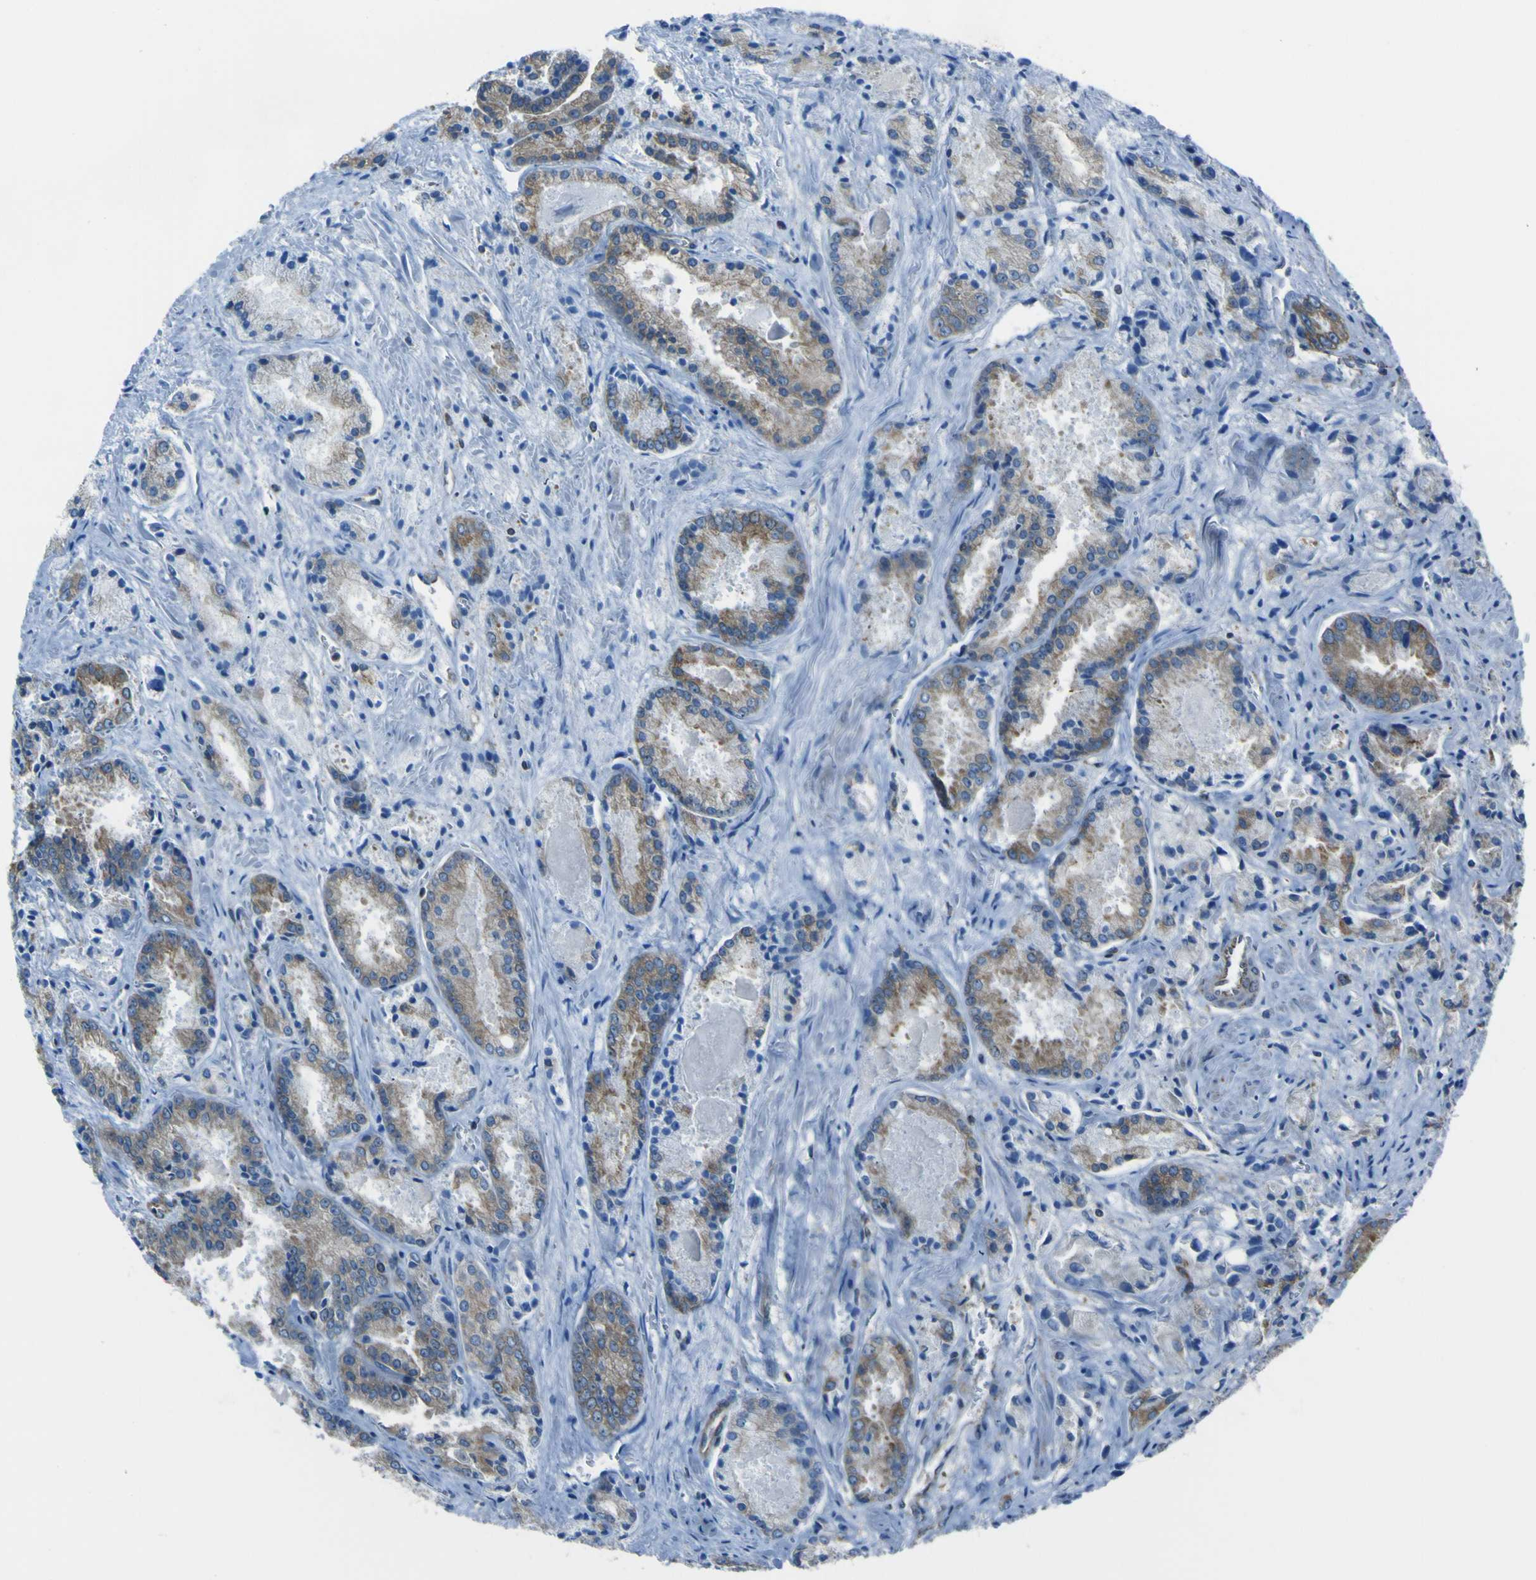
{"staining": {"intensity": "moderate", "quantity": "<25%", "location": "cytoplasmic/membranous"}, "tissue": "prostate cancer", "cell_type": "Tumor cells", "image_type": "cancer", "snomed": [{"axis": "morphology", "description": "Adenocarcinoma, Low grade"}, {"axis": "topography", "description": "Prostate"}], "caption": "Prostate cancer (low-grade adenocarcinoma) stained for a protein reveals moderate cytoplasmic/membranous positivity in tumor cells. (Stains: DAB (3,3'-diaminobenzidine) in brown, nuclei in blue, Microscopy: brightfield microscopy at high magnification).", "gene": "STIM1", "patient": {"sex": "male", "age": 64}}